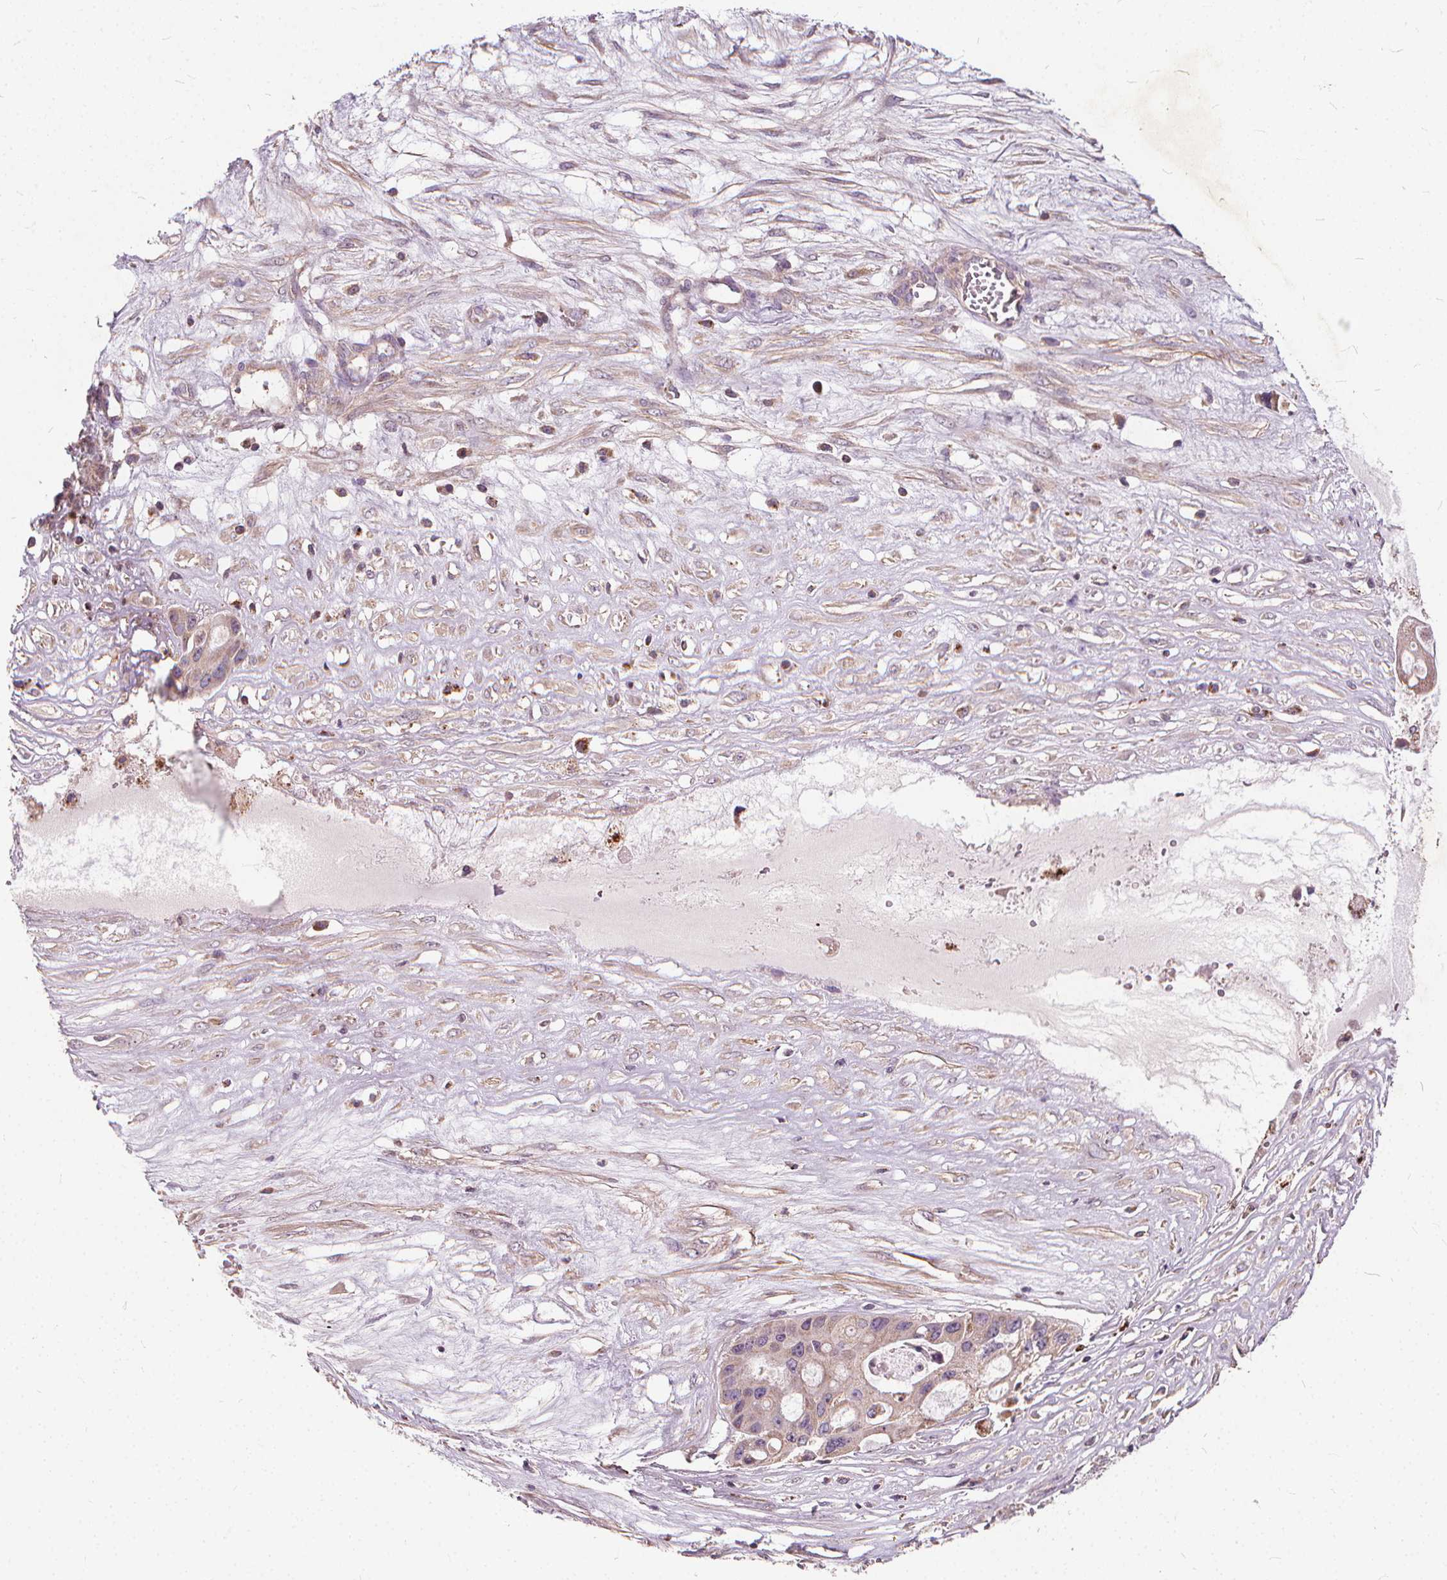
{"staining": {"intensity": "negative", "quantity": "none", "location": "none"}, "tissue": "ovarian cancer", "cell_type": "Tumor cells", "image_type": "cancer", "snomed": [{"axis": "morphology", "description": "Cystadenocarcinoma, serous, NOS"}, {"axis": "topography", "description": "Ovary"}], "caption": "Immunohistochemistry photomicrograph of human ovarian cancer (serous cystadenocarcinoma) stained for a protein (brown), which shows no positivity in tumor cells.", "gene": "ORAI2", "patient": {"sex": "female", "age": 56}}